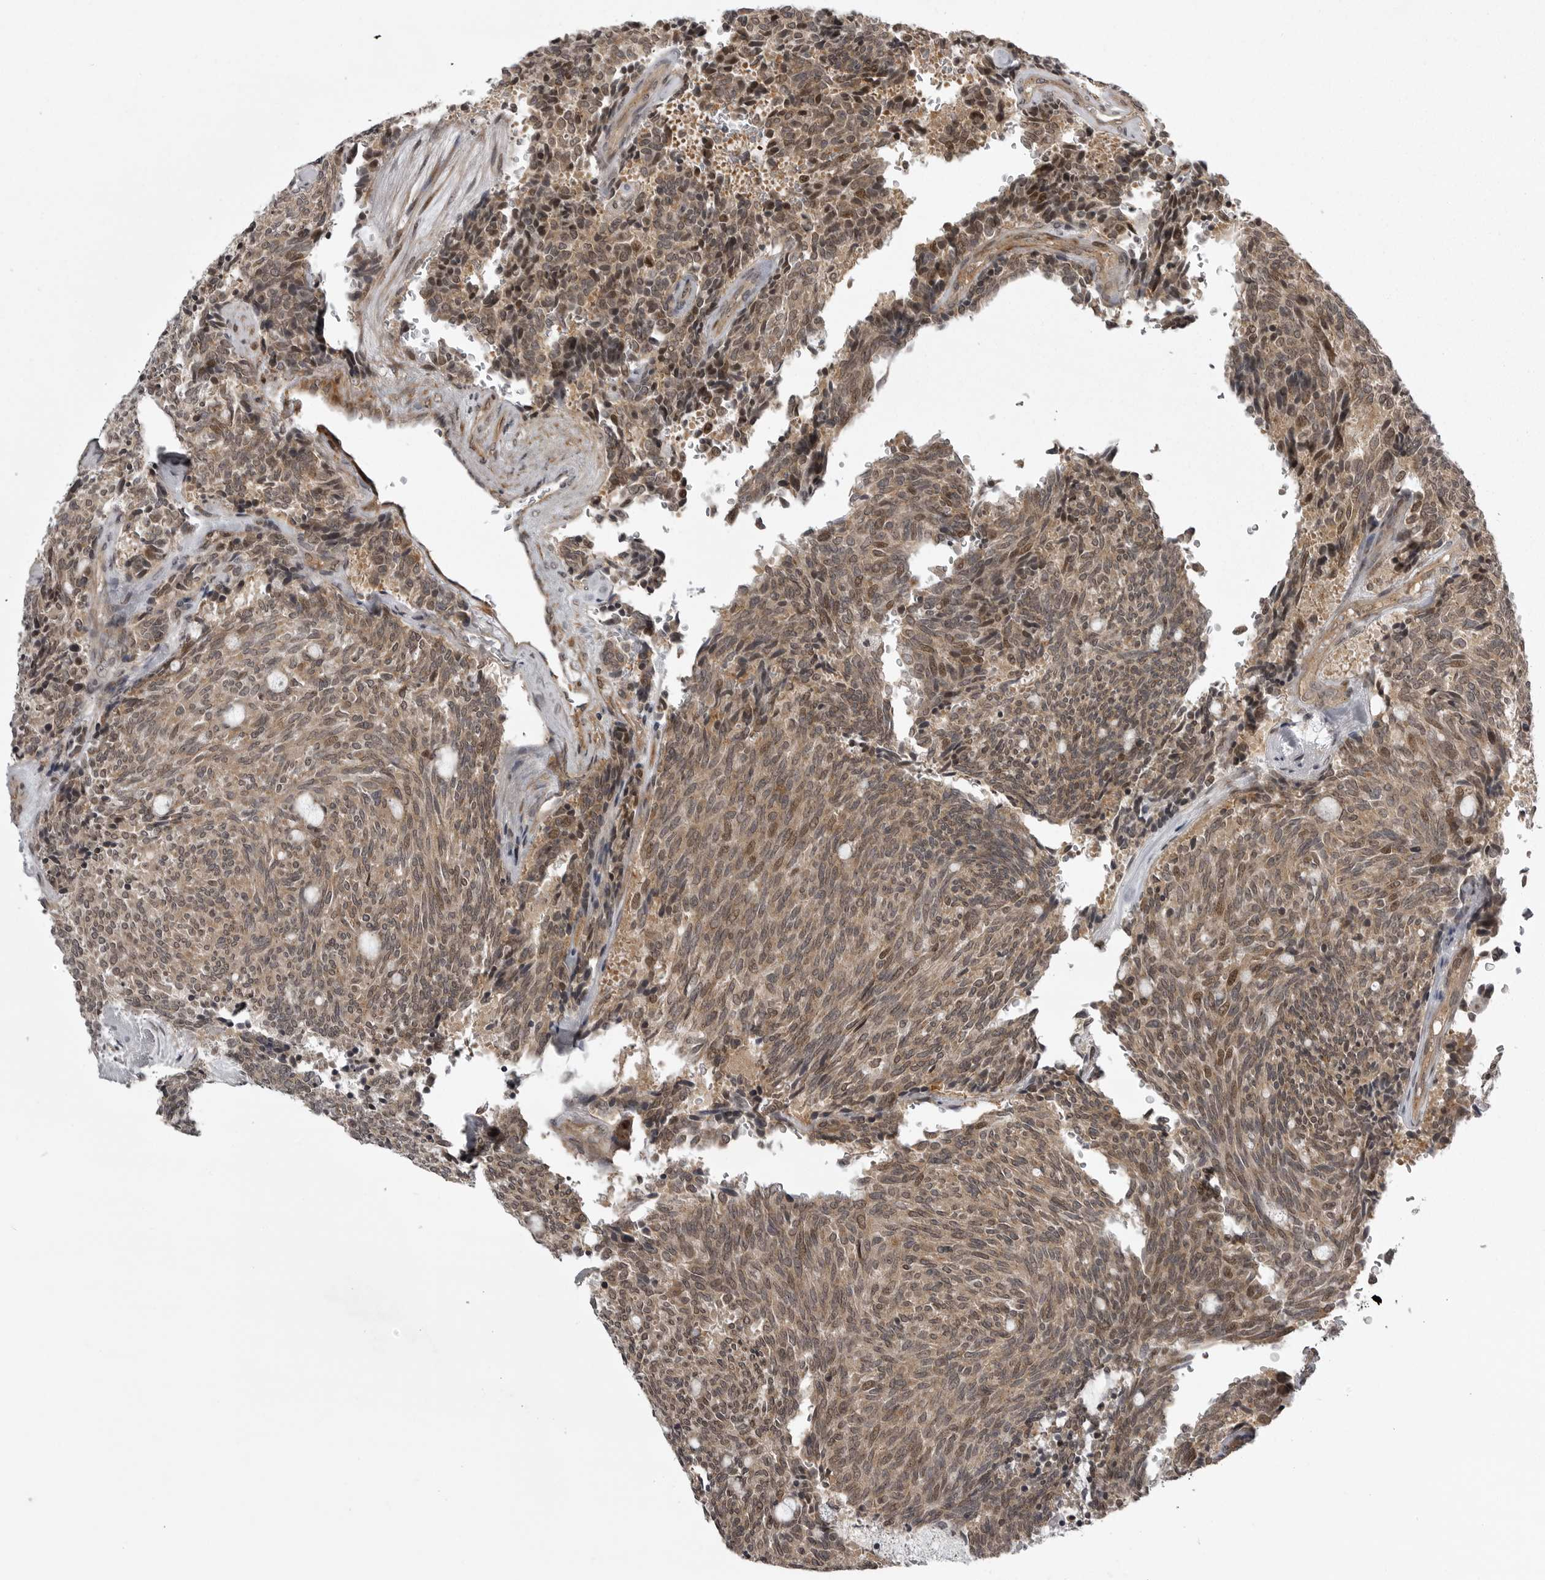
{"staining": {"intensity": "moderate", "quantity": ">75%", "location": "cytoplasmic/membranous,nuclear"}, "tissue": "carcinoid", "cell_type": "Tumor cells", "image_type": "cancer", "snomed": [{"axis": "morphology", "description": "Carcinoid, malignant, NOS"}, {"axis": "topography", "description": "Pancreas"}], "caption": "IHC of malignant carcinoid displays medium levels of moderate cytoplasmic/membranous and nuclear staining in approximately >75% of tumor cells.", "gene": "SNX16", "patient": {"sex": "female", "age": 54}}